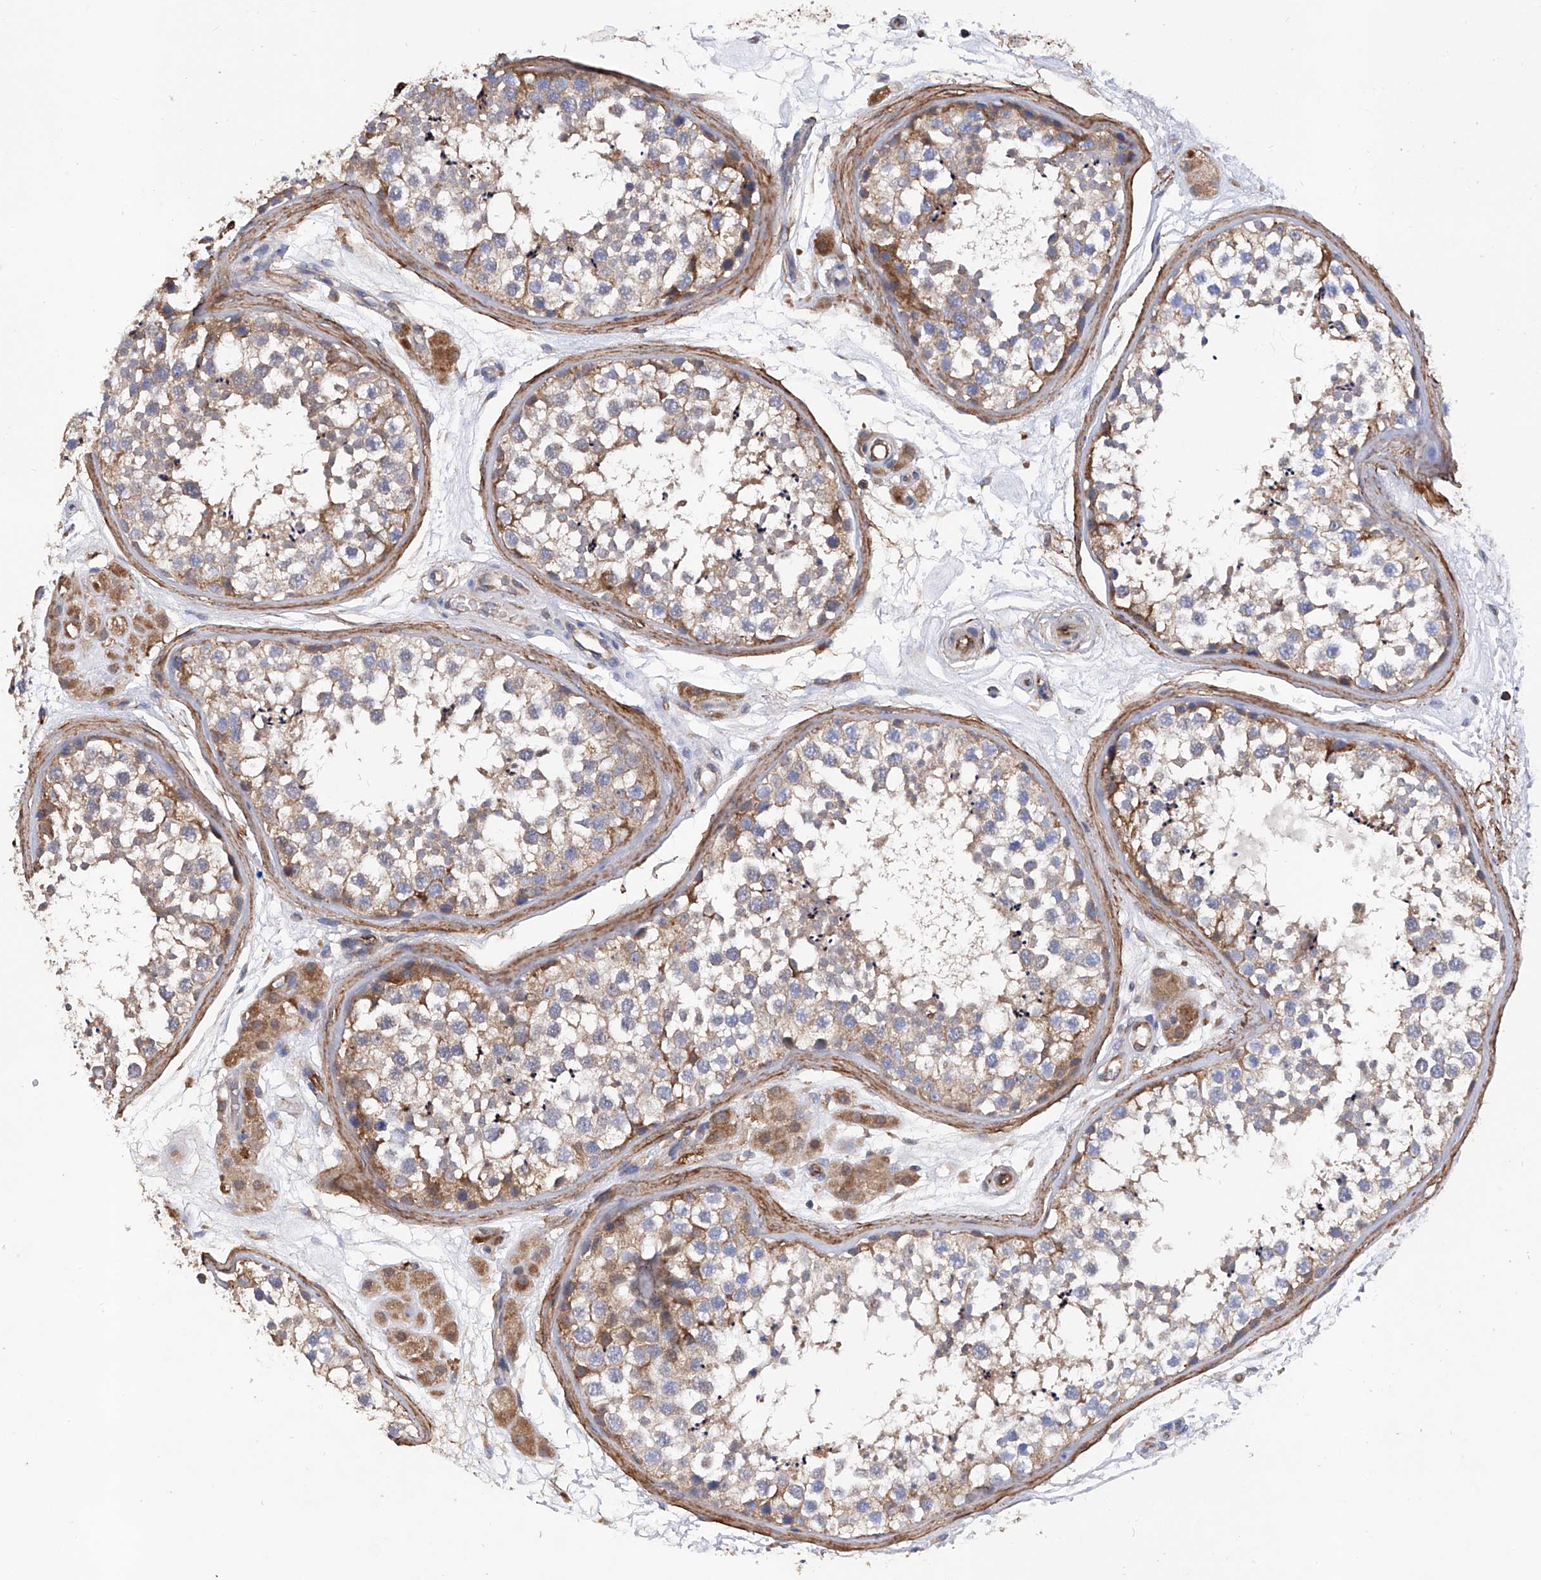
{"staining": {"intensity": "moderate", "quantity": ">75%", "location": "cytoplasmic/membranous"}, "tissue": "testis", "cell_type": "Cells in seminiferous ducts", "image_type": "normal", "snomed": [{"axis": "morphology", "description": "Normal tissue, NOS"}, {"axis": "topography", "description": "Testis"}], "caption": "Brown immunohistochemical staining in normal human testis displays moderate cytoplasmic/membranous expression in approximately >75% of cells in seminiferous ducts.", "gene": "INPP5B", "patient": {"sex": "male", "age": 56}}